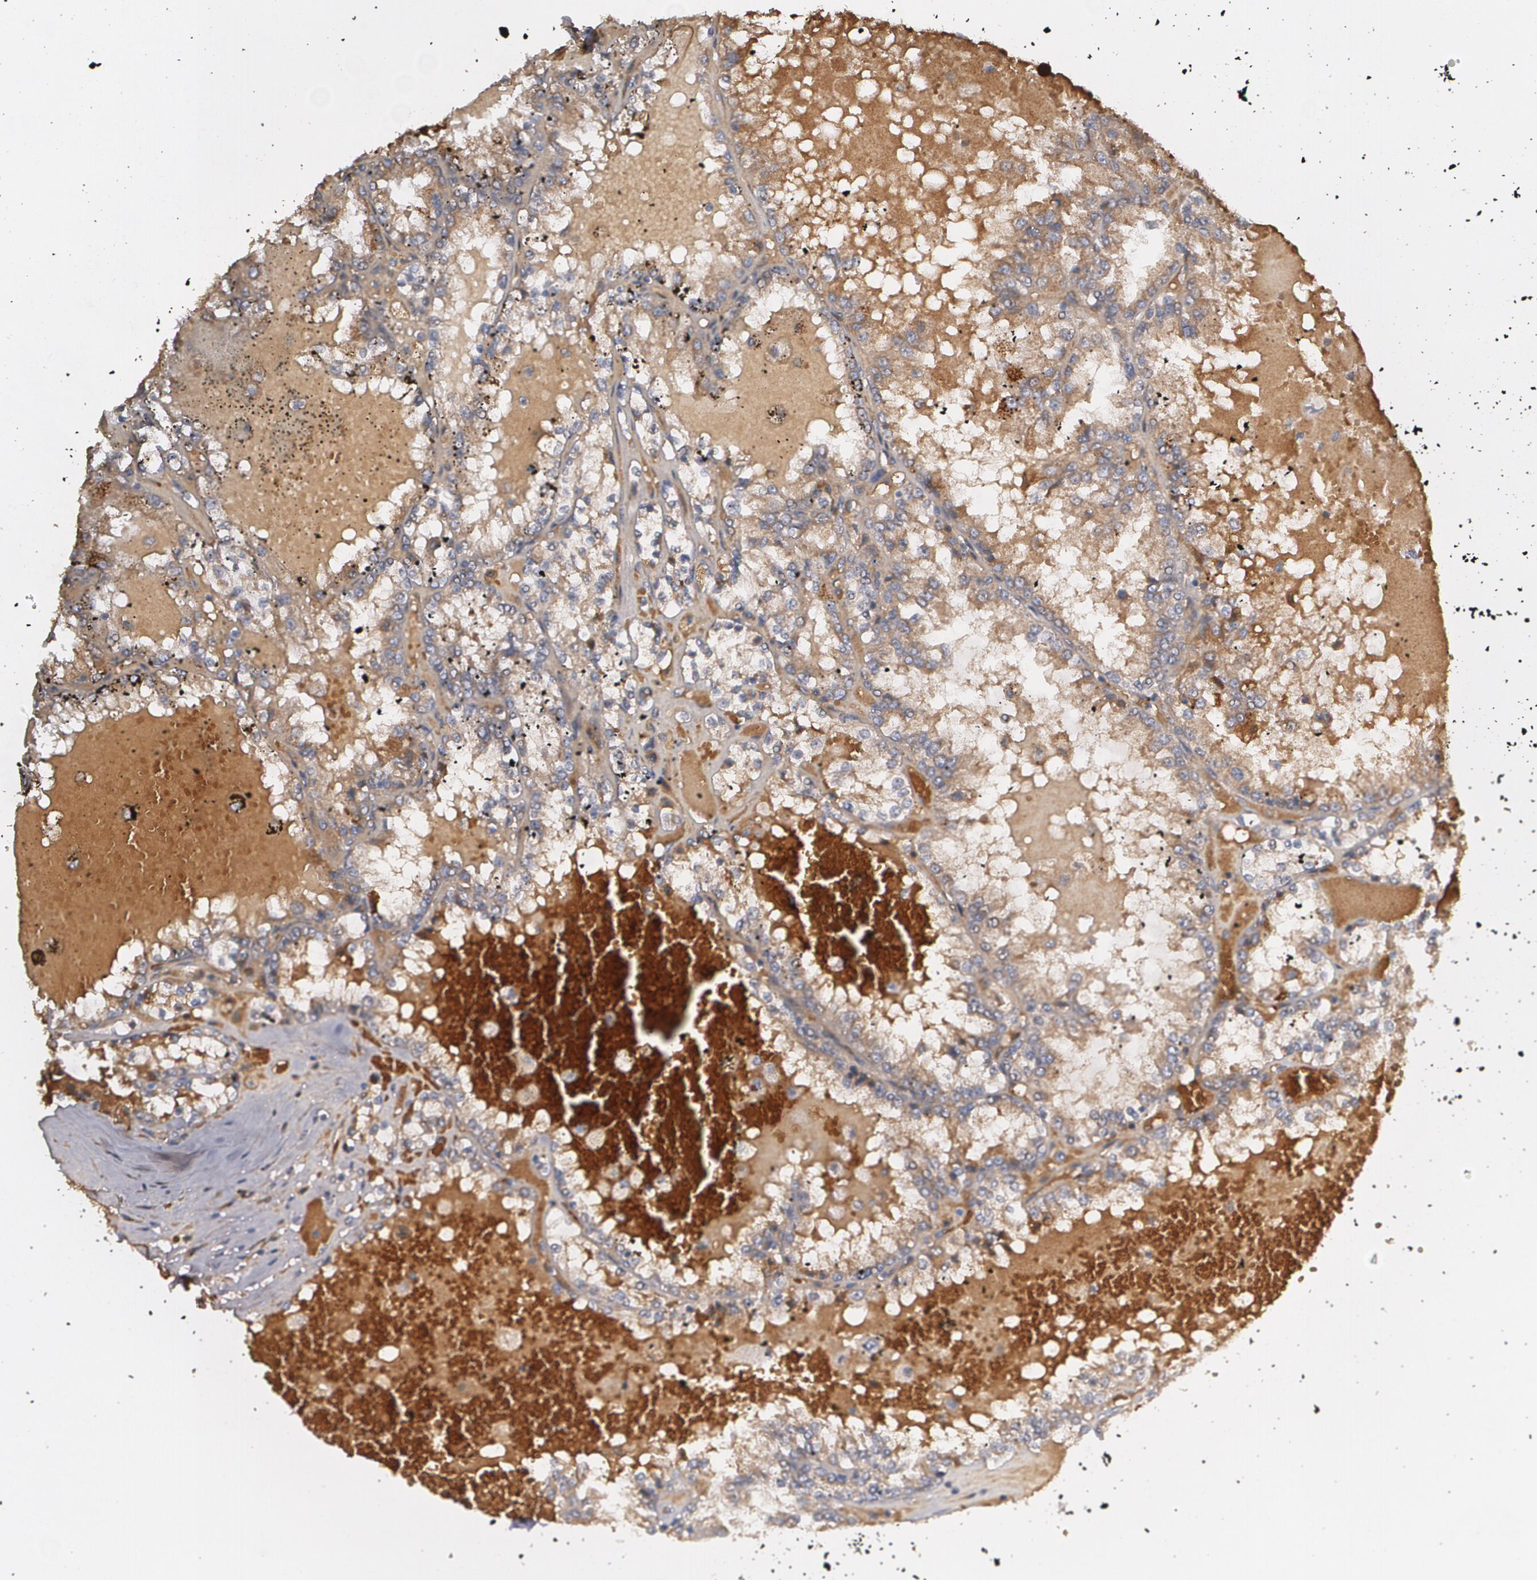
{"staining": {"intensity": "moderate", "quantity": ">75%", "location": "cytoplasmic/membranous"}, "tissue": "renal cancer", "cell_type": "Tumor cells", "image_type": "cancer", "snomed": [{"axis": "morphology", "description": "Adenocarcinoma, NOS"}, {"axis": "topography", "description": "Kidney"}], "caption": "Tumor cells reveal medium levels of moderate cytoplasmic/membranous expression in approximately >75% of cells in human renal adenocarcinoma.", "gene": "PON1", "patient": {"sex": "female", "age": 56}}